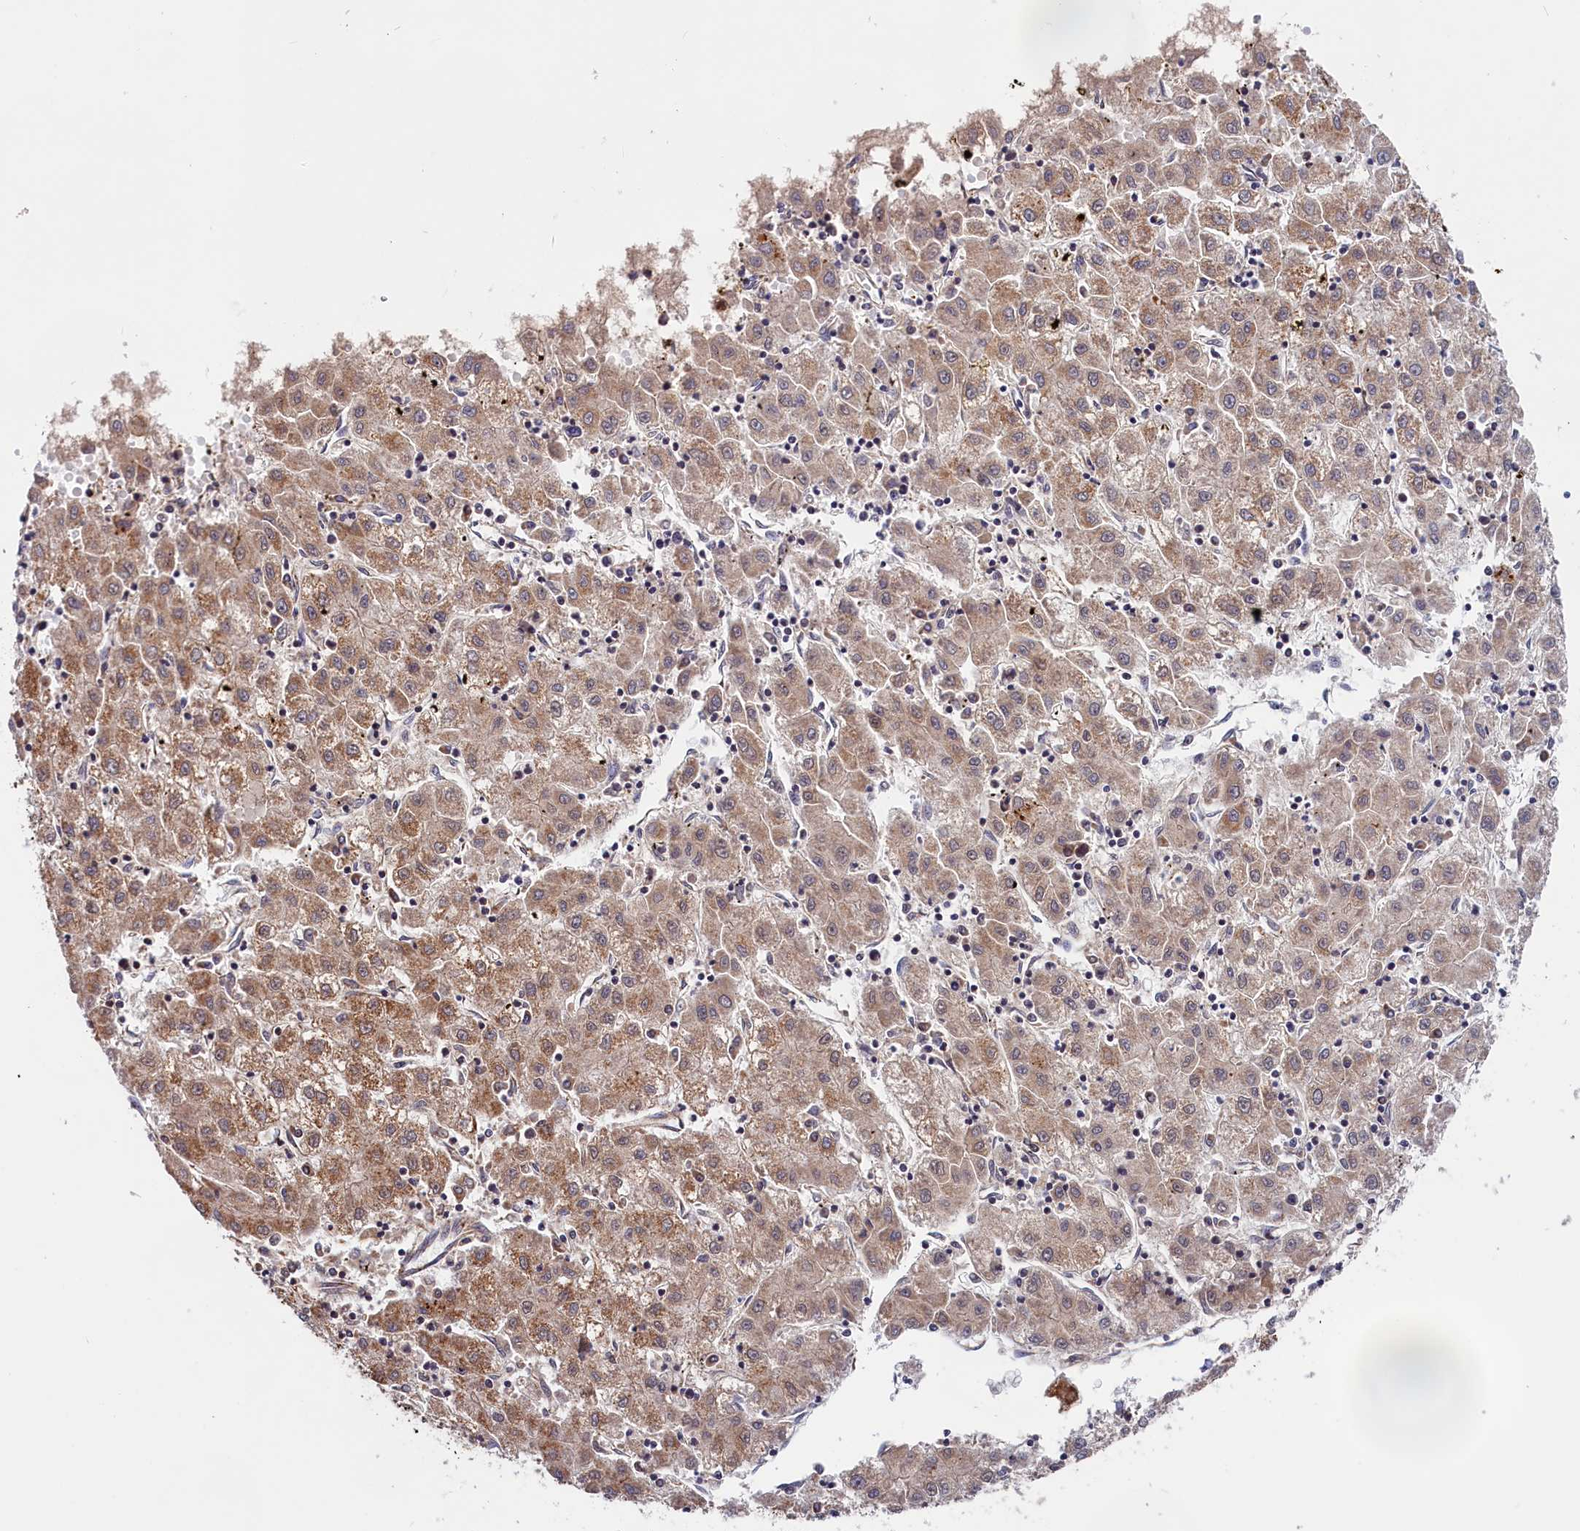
{"staining": {"intensity": "moderate", "quantity": ">75%", "location": "cytoplasmic/membranous"}, "tissue": "liver cancer", "cell_type": "Tumor cells", "image_type": "cancer", "snomed": [{"axis": "morphology", "description": "Carcinoma, Hepatocellular, NOS"}, {"axis": "topography", "description": "Liver"}], "caption": "A brown stain labels moderate cytoplasmic/membranous positivity of a protein in human liver cancer tumor cells.", "gene": "MACROD1", "patient": {"sex": "male", "age": 72}}